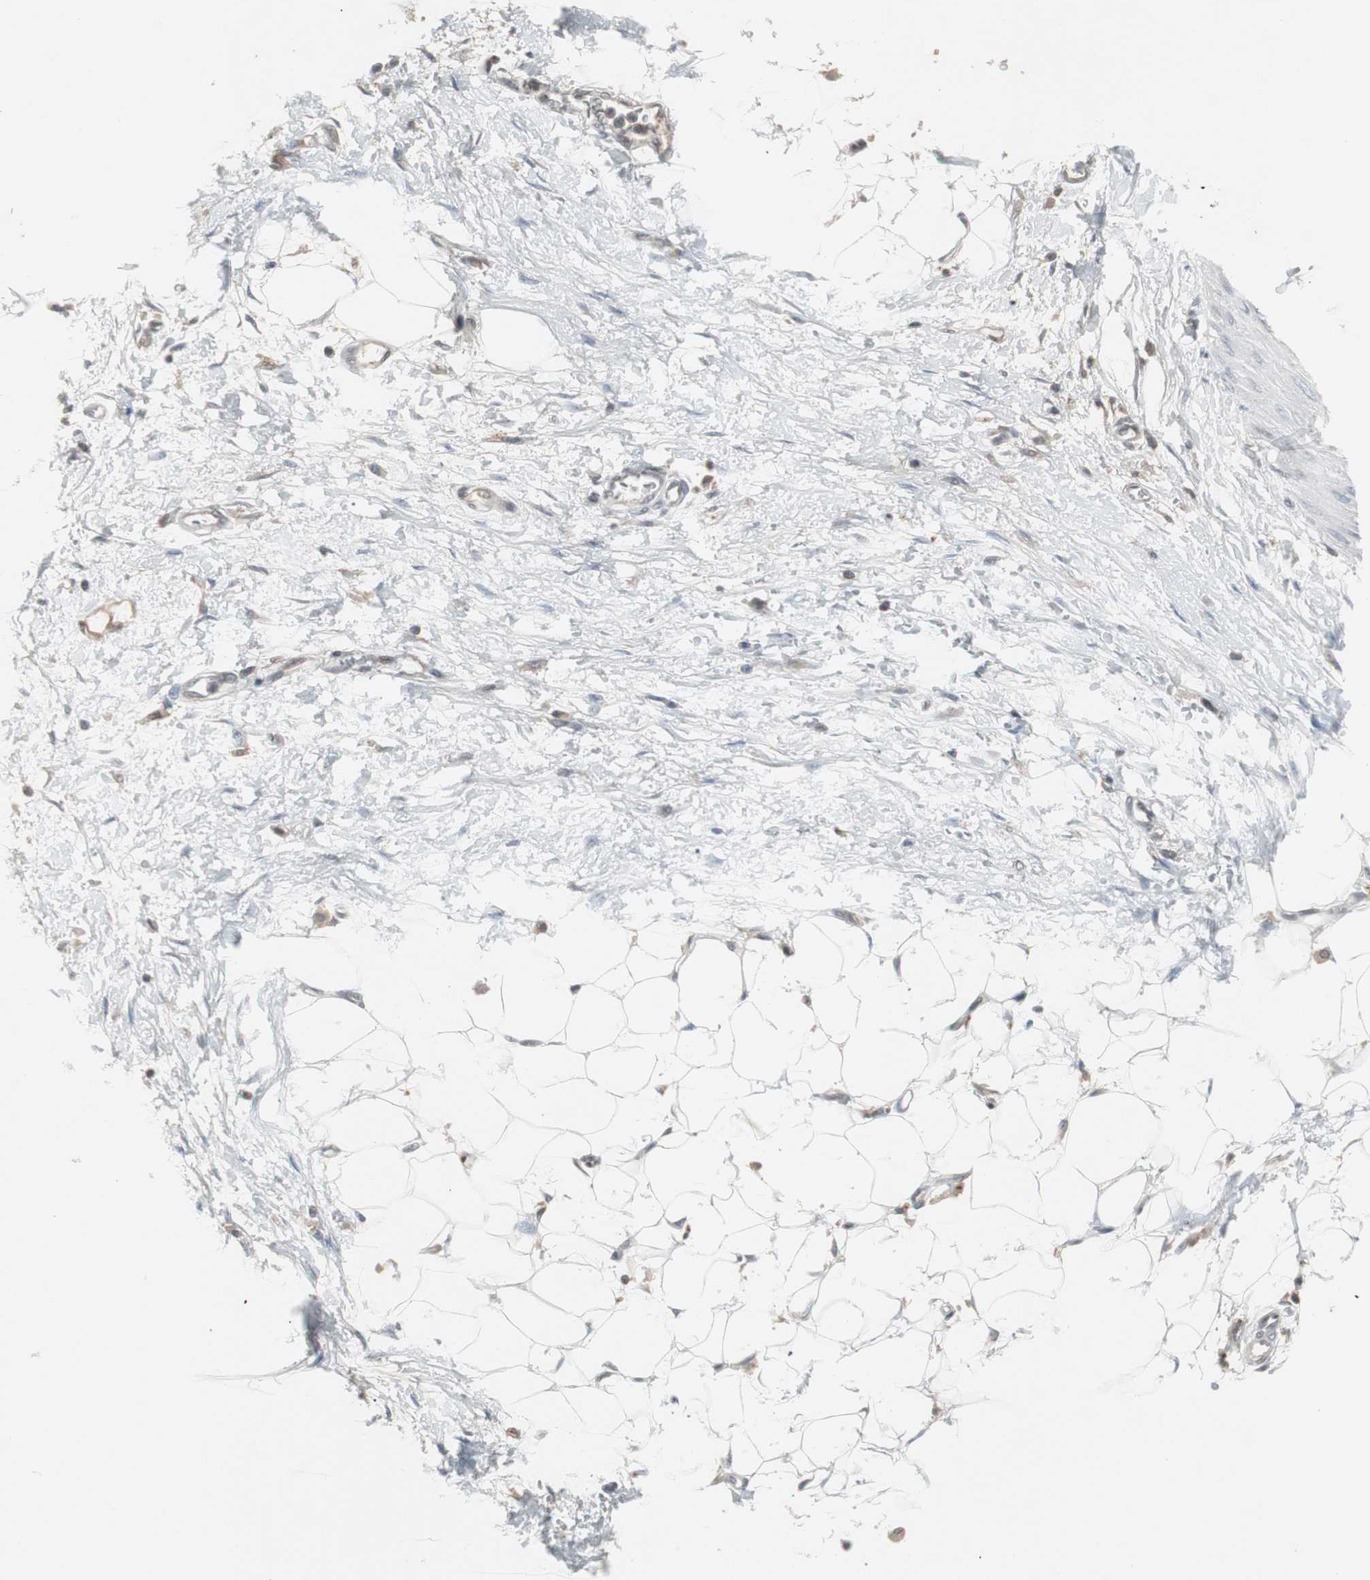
{"staining": {"intensity": "moderate", "quantity": ">75%", "location": "cytoplasmic/membranous"}, "tissue": "adipose tissue", "cell_type": "Adipocytes", "image_type": "normal", "snomed": [{"axis": "morphology", "description": "Normal tissue, NOS"}, {"axis": "morphology", "description": "Urothelial carcinoma, High grade"}, {"axis": "topography", "description": "Vascular tissue"}, {"axis": "topography", "description": "Urinary bladder"}], "caption": "IHC micrograph of benign adipose tissue: adipose tissue stained using IHC demonstrates medium levels of moderate protein expression localized specifically in the cytoplasmic/membranous of adipocytes, appearing as a cytoplasmic/membranous brown color.", "gene": "GRK2", "patient": {"sex": "female", "age": 56}}